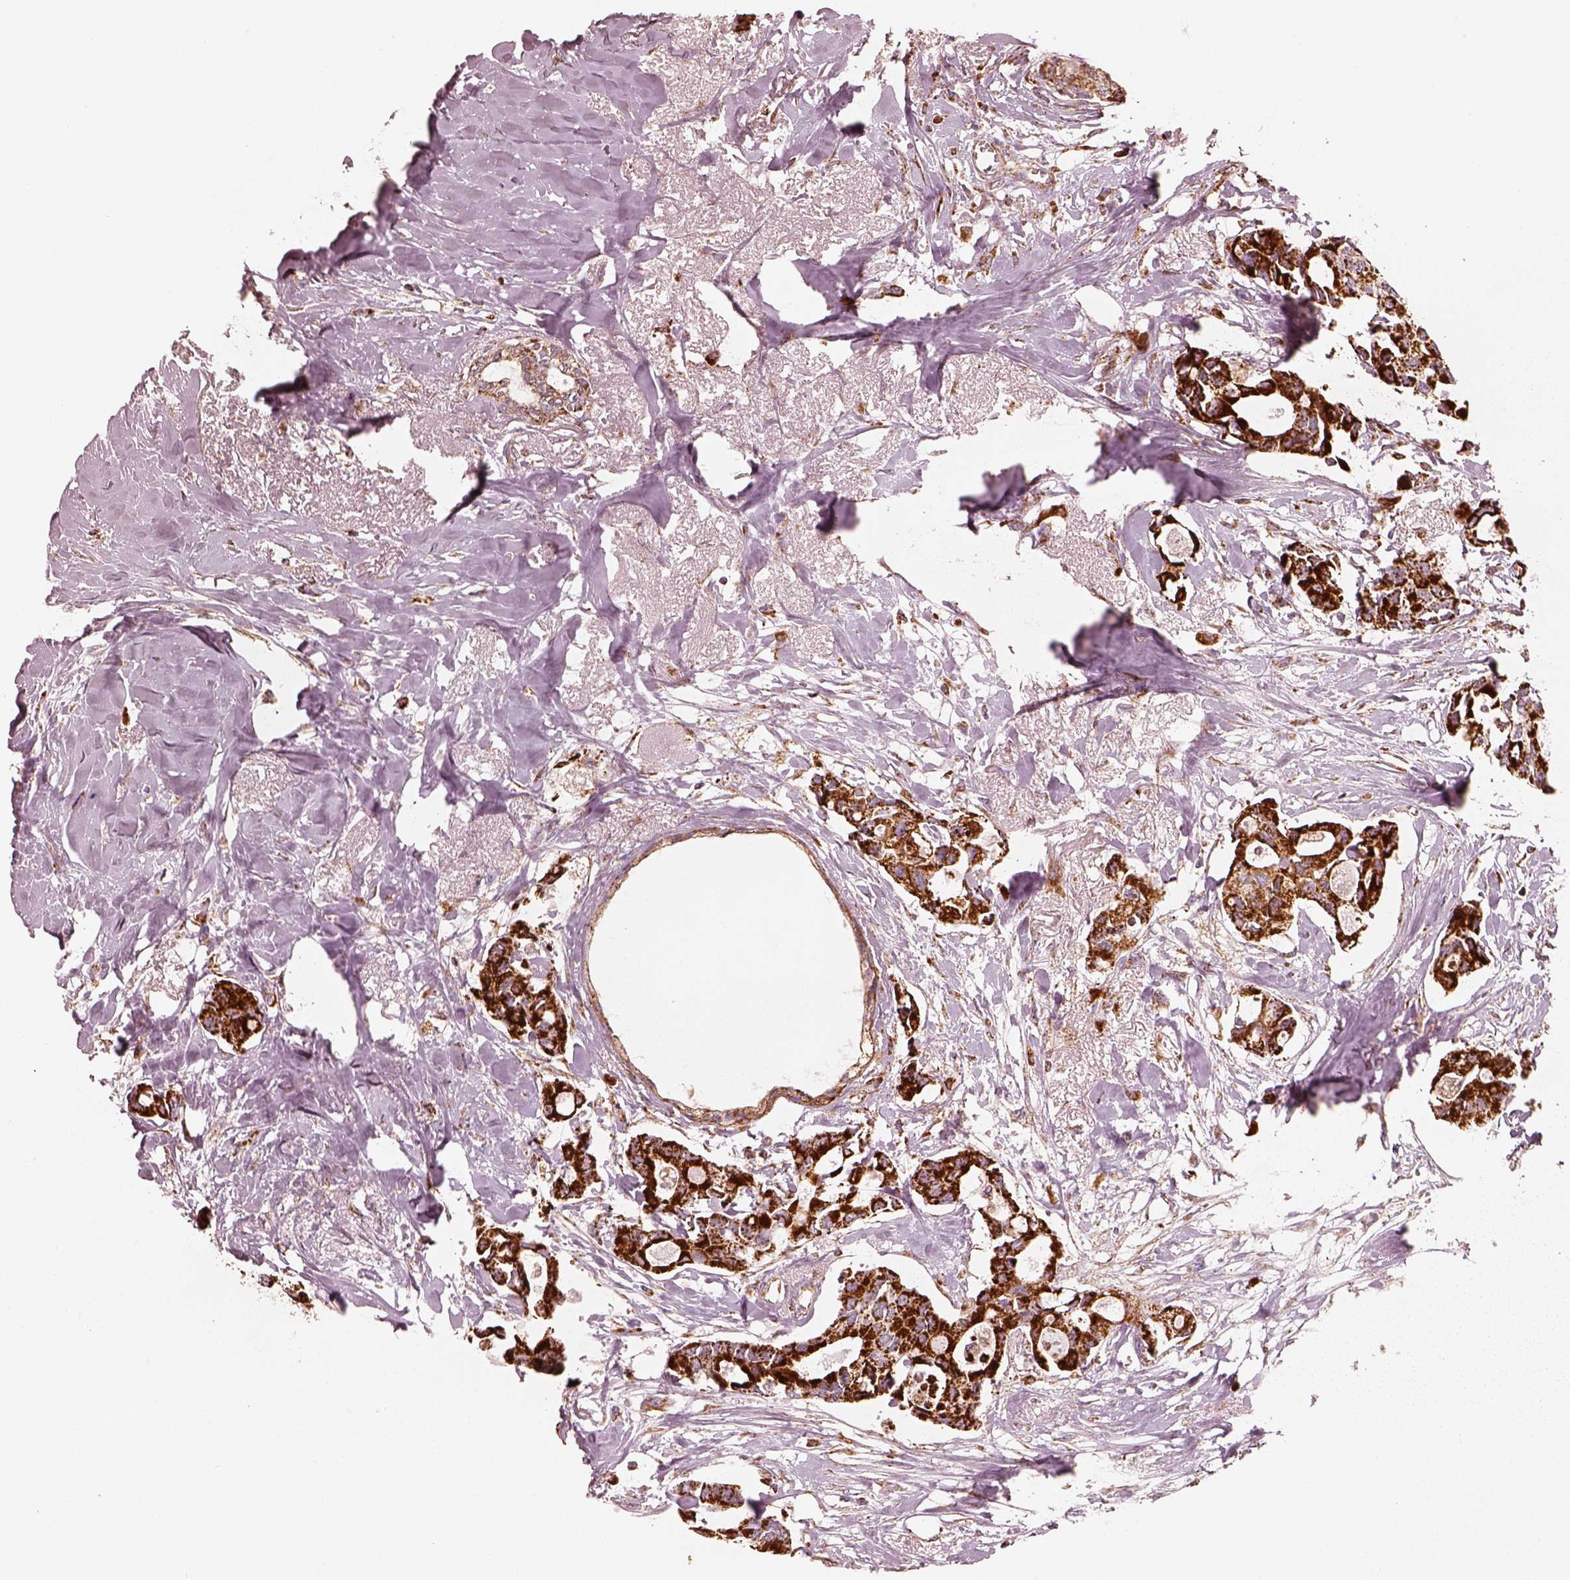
{"staining": {"intensity": "strong", "quantity": ">75%", "location": "cytoplasmic/membranous"}, "tissue": "breast cancer", "cell_type": "Tumor cells", "image_type": "cancer", "snomed": [{"axis": "morphology", "description": "Duct carcinoma"}, {"axis": "topography", "description": "Breast"}], "caption": "This histopathology image reveals breast cancer stained with immunohistochemistry (IHC) to label a protein in brown. The cytoplasmic/membranous of tumor cells show strong positivity for the protein. Nuclei are counter-stained blue.", "gene": "ENTPD6", "patient": {"sex": "female", "age": 83}}